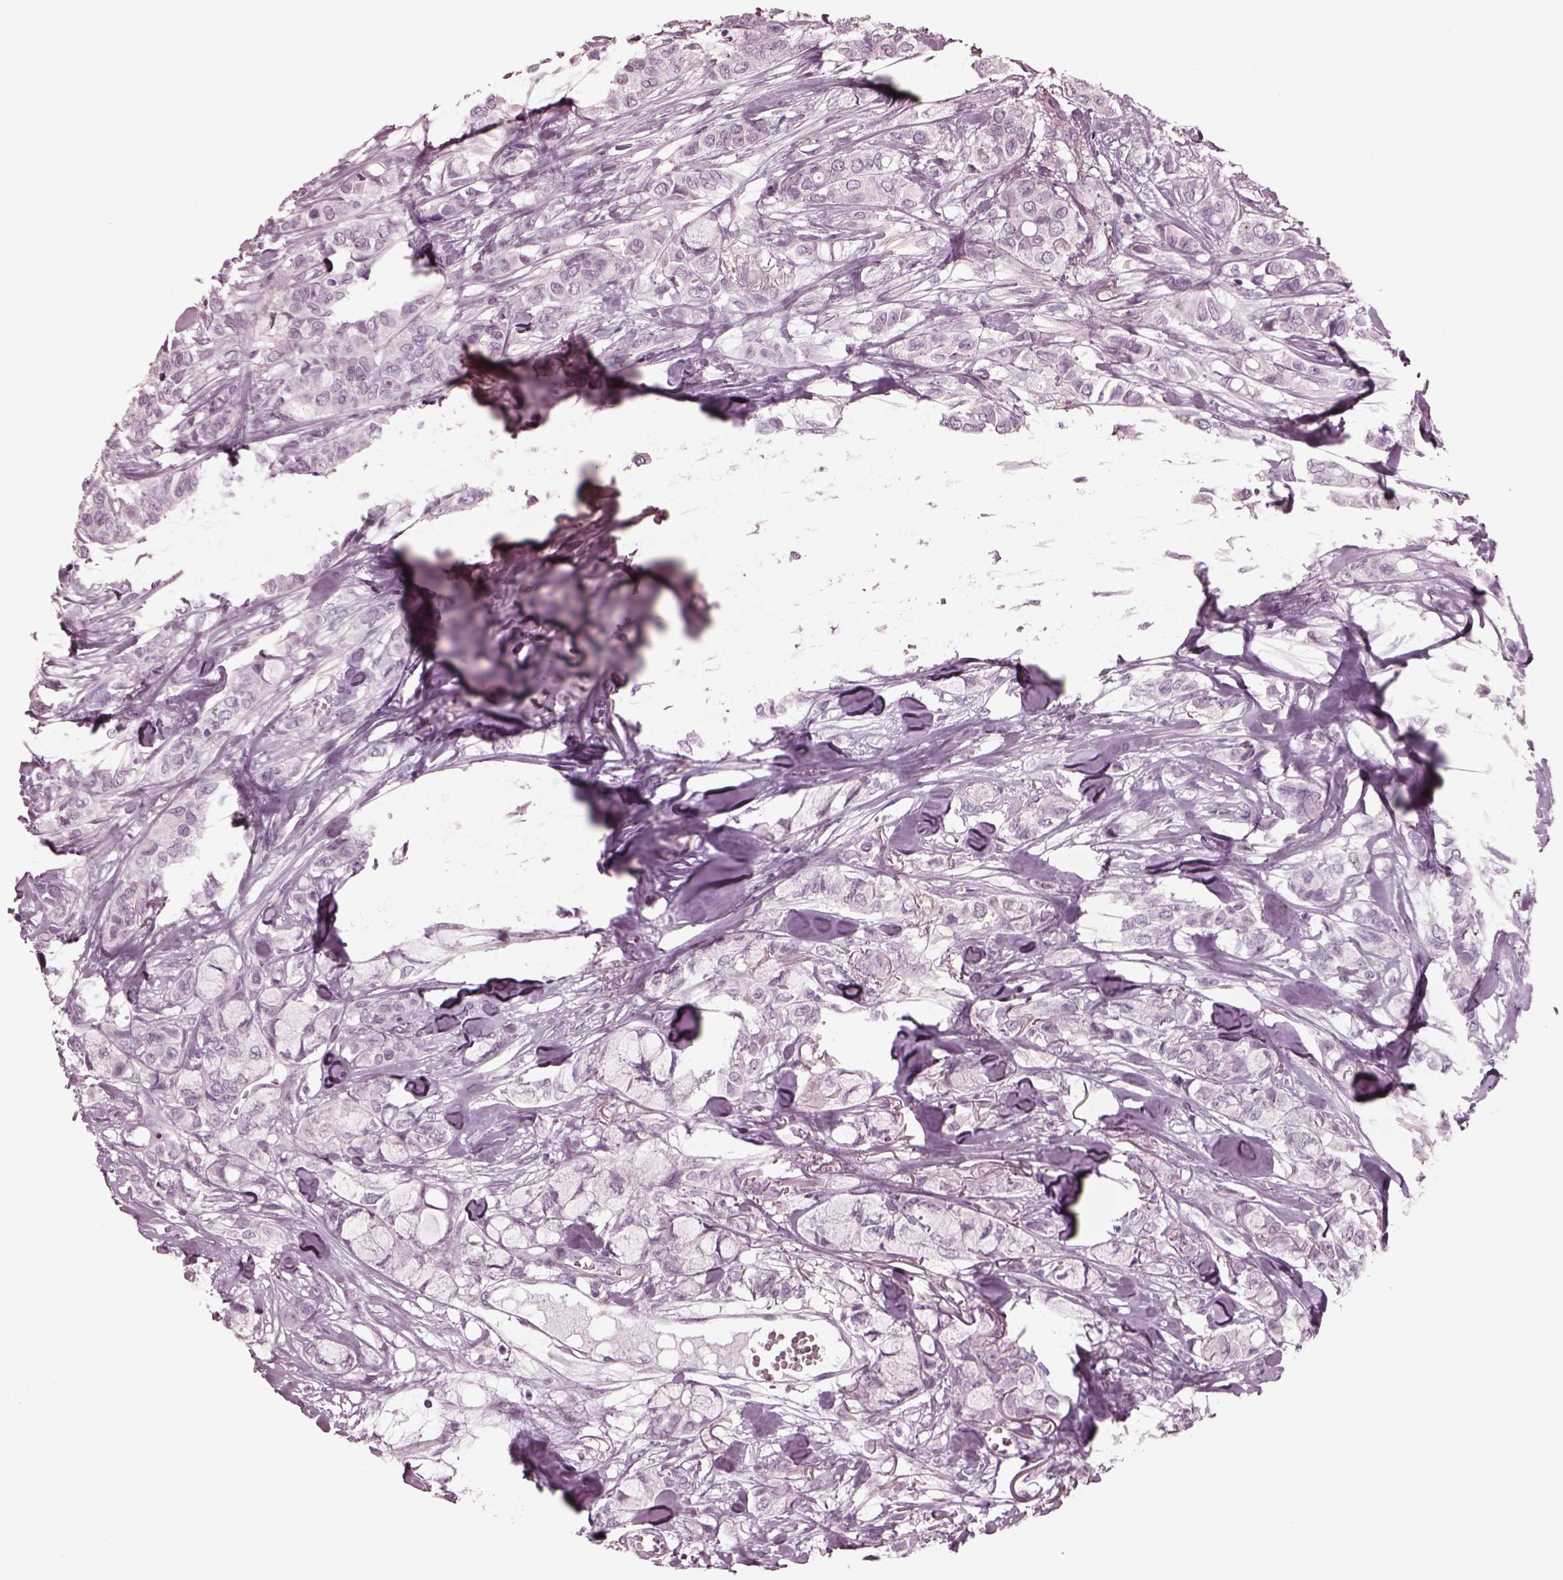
{"staining": {"intensity": "negative", "quantity": "none", "location": "none"}, "tissue": "breast cancer", "cell_type": "Tumor cells", "image_type": "cancer", "snomed": [{"axis": "morphology", "description": "Duct carcinoma"}, {"axis": "topography", "description": "Breast"}], "caption": "IHC image of human breast cancer stained for a protein (brown), which demonstrates no positivity in tumor cells.", "gene": "YY2", "patient": {"sex": "female", "age": 85}}